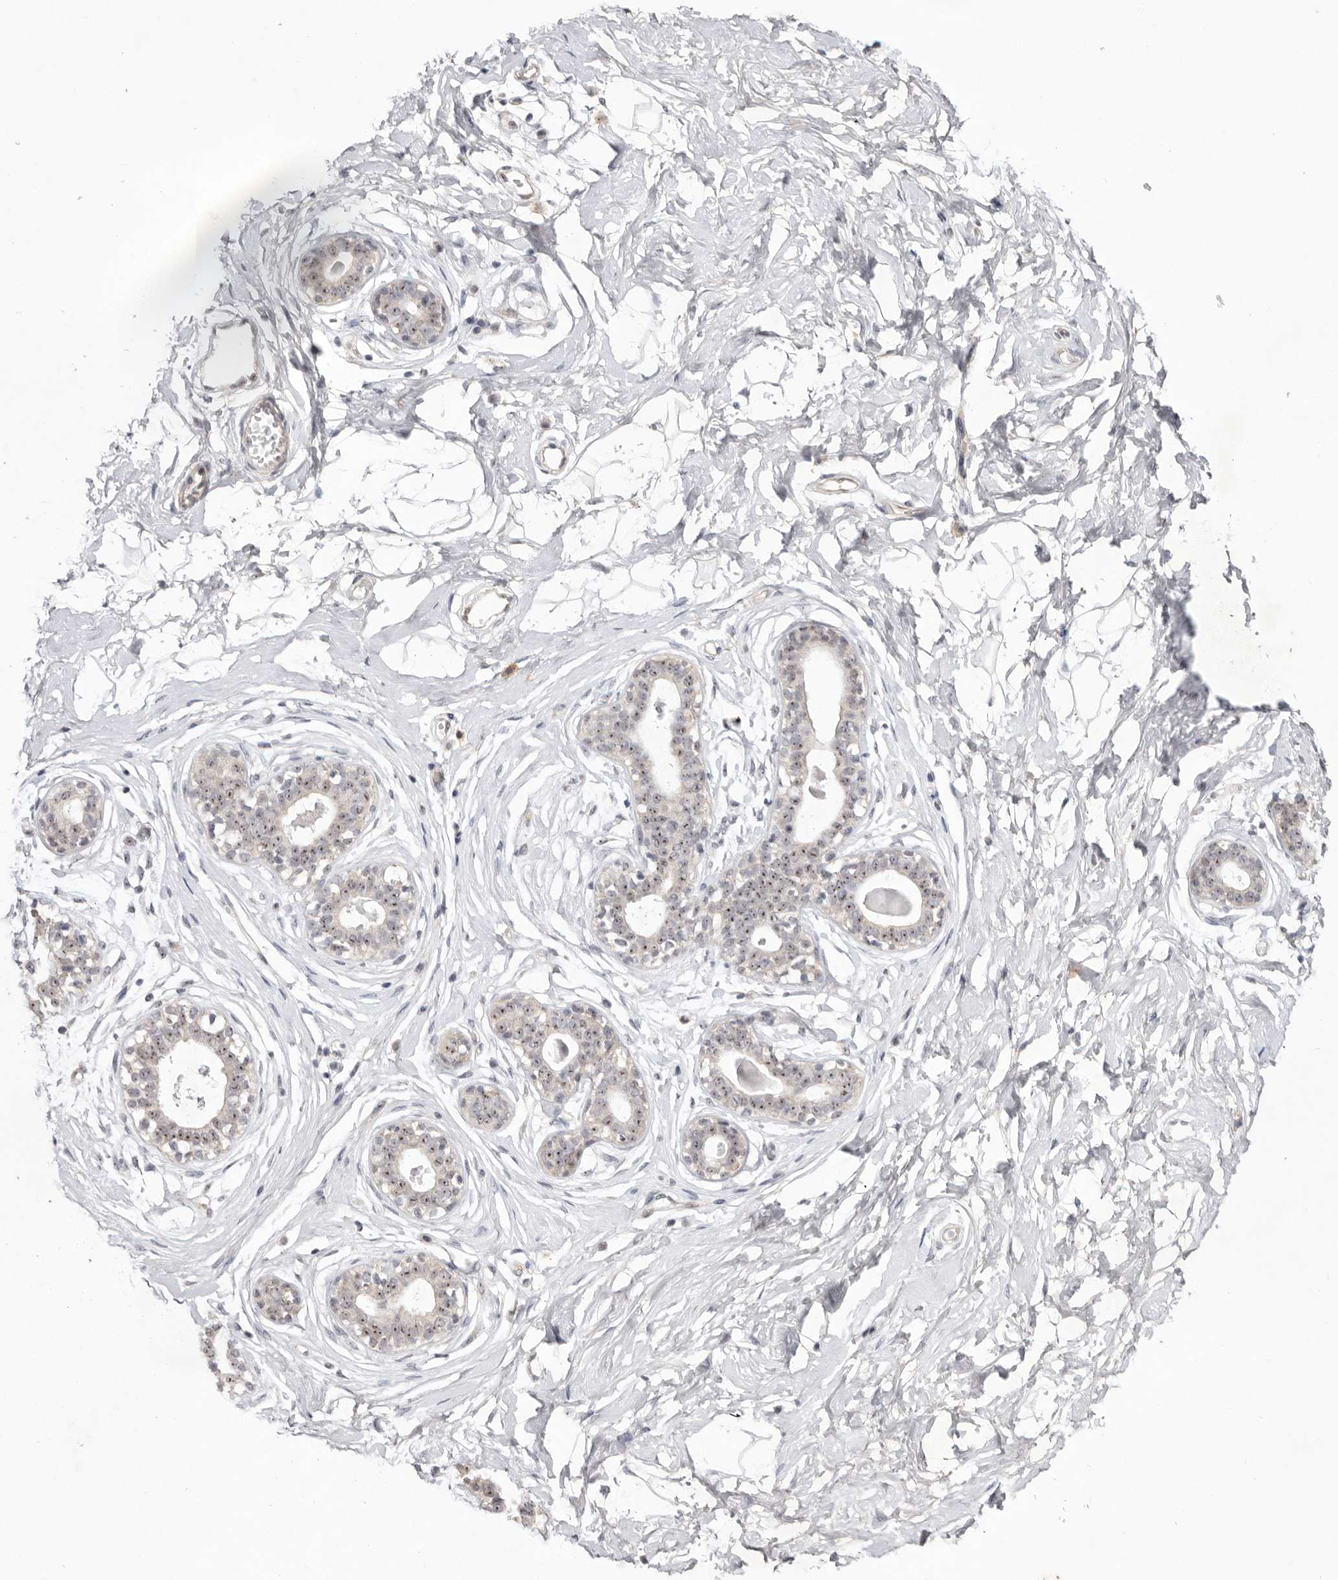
{"staining": {"intensity": "negative", "quantity": "none", "location": "none"}, "tissue": "breast", "cell_type": "Adipocytes", "image_type": "normal", "snomed": [{"axis": "morphology", "description": "Normal tissue, NOS"}, {"axis": "morphology", "description": "Adenoma, NOS"}, {"axis": "topography", "description": "Breast"}], "caption": "A high-resolution histopathology image shows IHC staining of benign breast, which exhibits no significant staining in adipocytes.", "gene": "TADA1", "patient": {"sex": "female", "age": 23}}